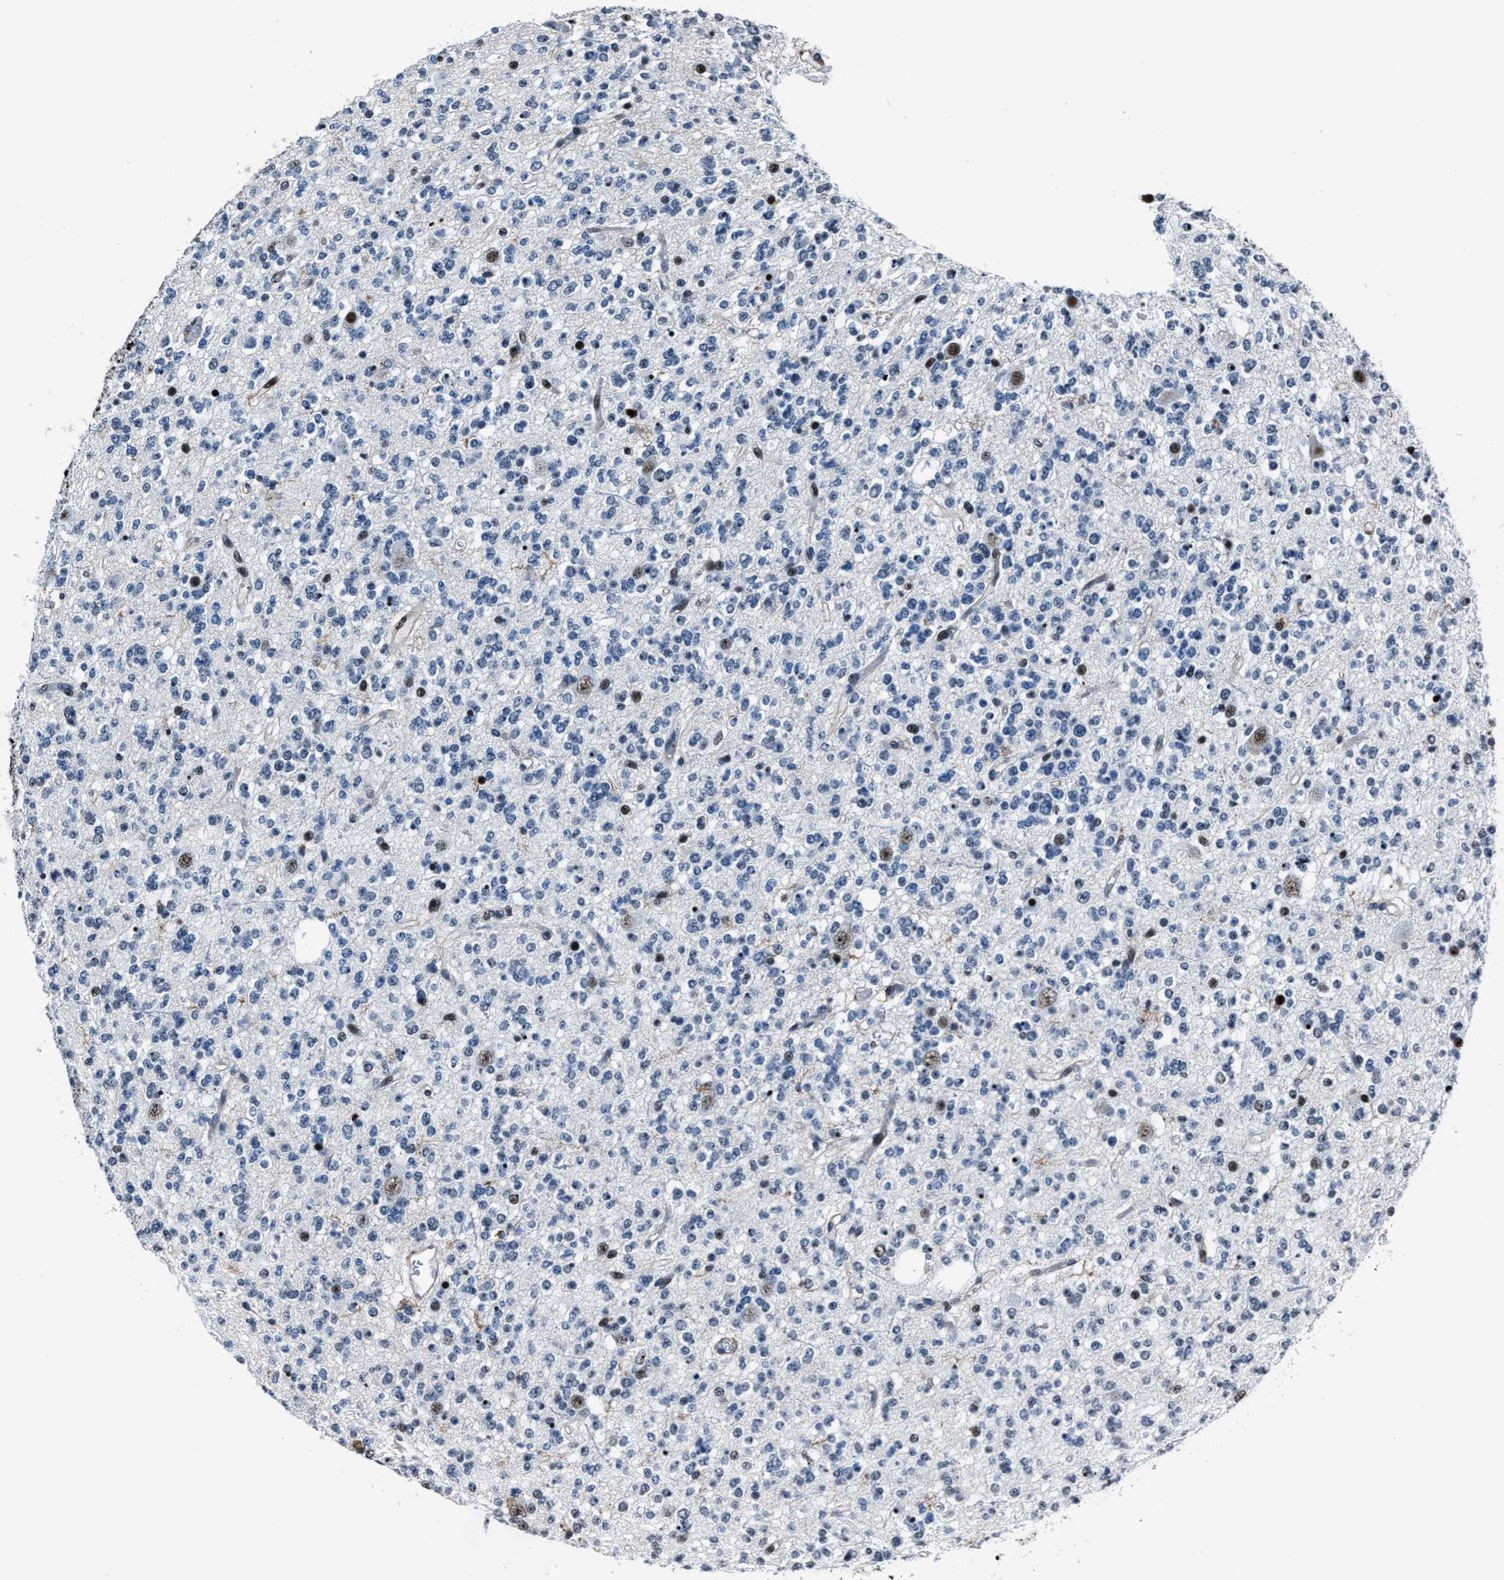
{"staining": {"intensity": "negative", "quantity": "none", "location": "none"}, "tissue": "glioma", "cell_type": "Tumor cells", "image_type": "cancer", "snomed": [{"axis": "morphology", "description": "Glioma, malignant, Low grade"}, {"axis": "topography", "description": "Brain"}], "caption": "DAB immunohistochemical staining of glioma demonstrates no significant positivity in tumor cells. The staining is performed using DAB brown chromogen with nuclei counter-stained in using hematoxylin.", "gene": "PPIE", "patient": {"sex": "male", "age": 38}}